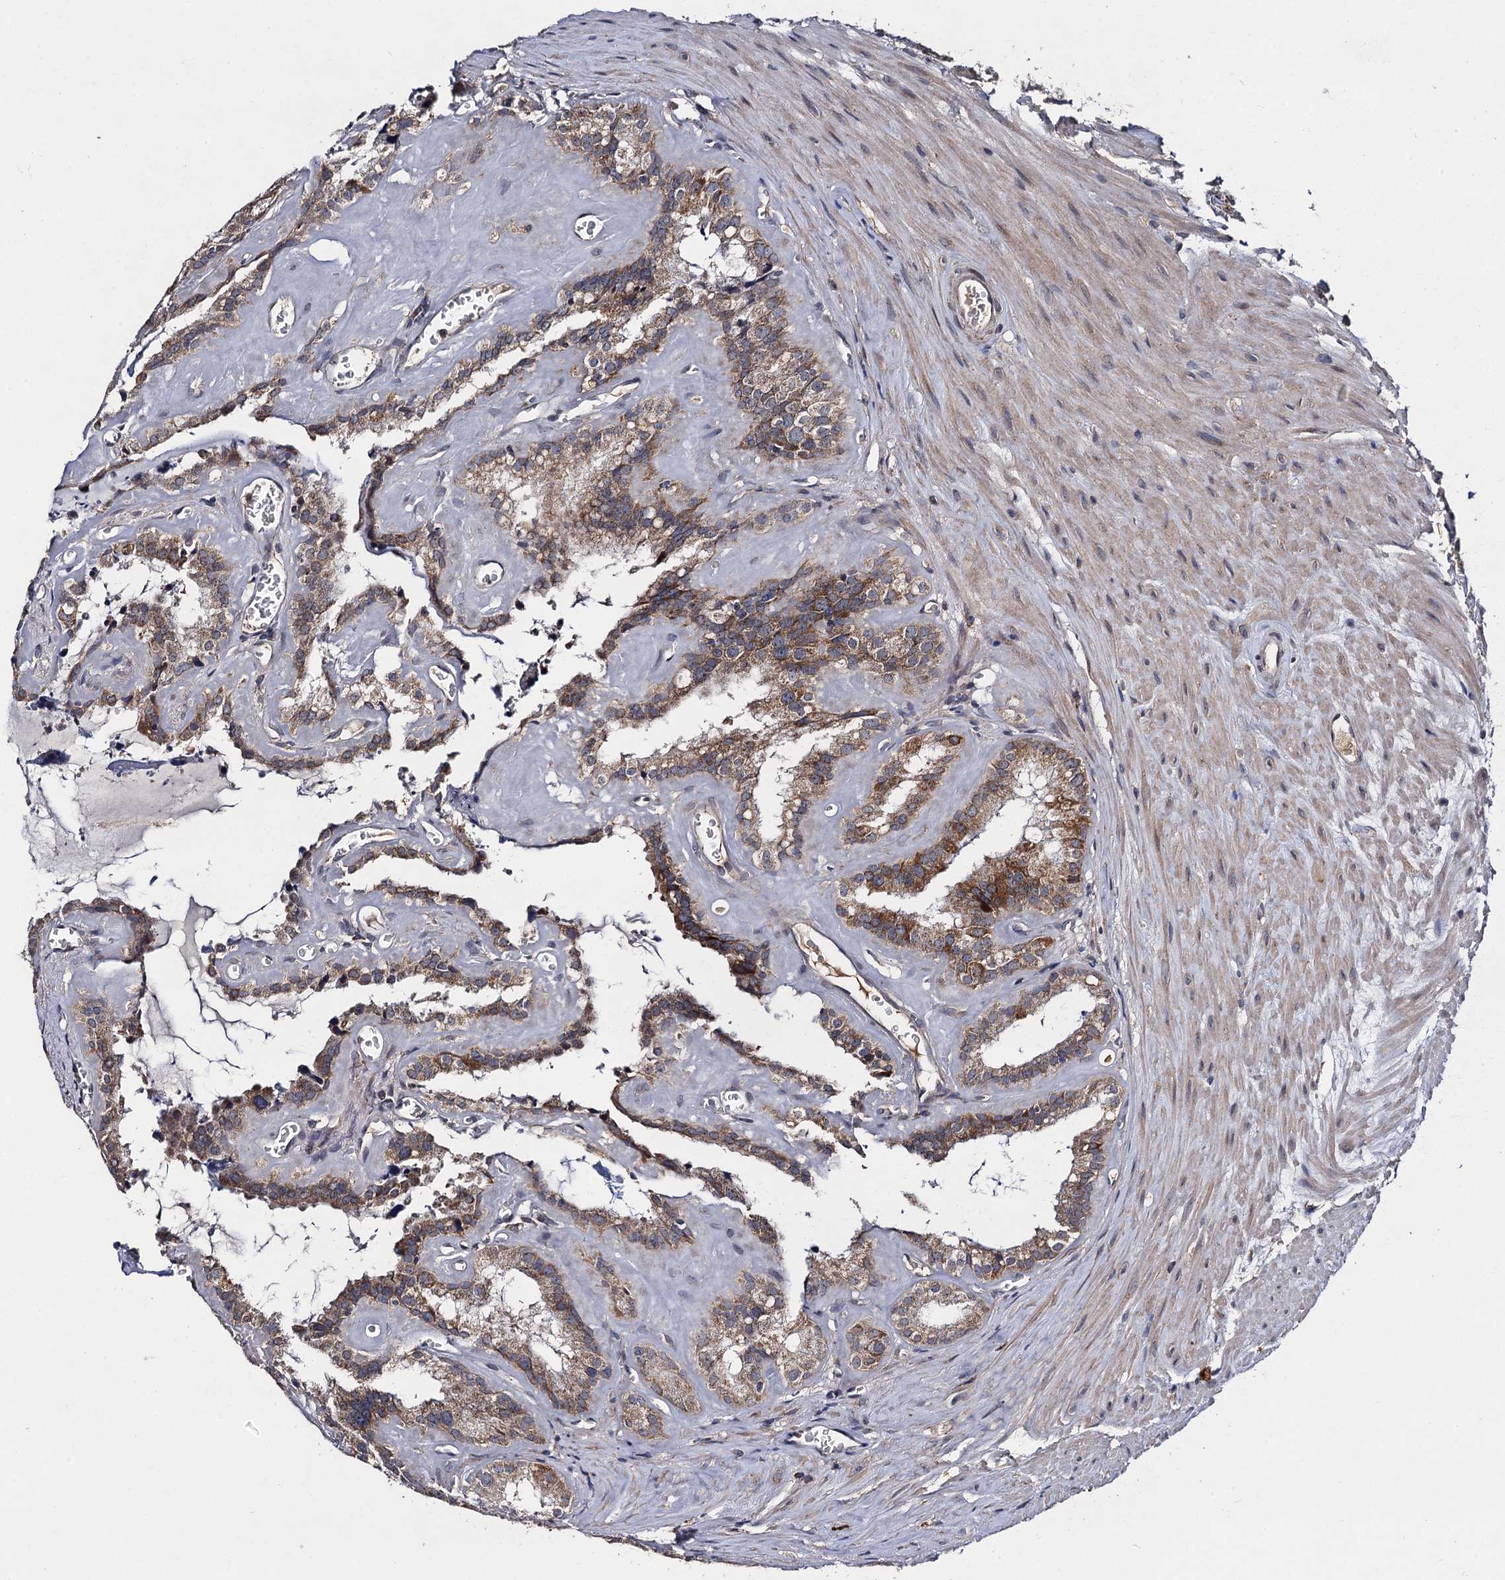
{"staining": {"intensity": "moderate", "quantity": ">75%", "location": "cytoplasmic/membranous"}, "tissue": "seminal vesicle", "cell_type": "Glandular cells", "image_type": "normal", "snomed": [{"axis": "morphology", "description": "Normal tissue, NOS"}, {"axis": "topography", "description": "Prostate"}, {"axis": "topography", "description": "Seminal veicle"}], "caption": "Brown immunohistochemical staining in benign seminal vesicle reveals moderate cytoplasmic/membranous staining in about >75% of glandular cells. (Brightfield microscopy of DAB IHC at high magnification).", "gene": "VPS37D", "patient": {"sex": "male", "age": 59}}